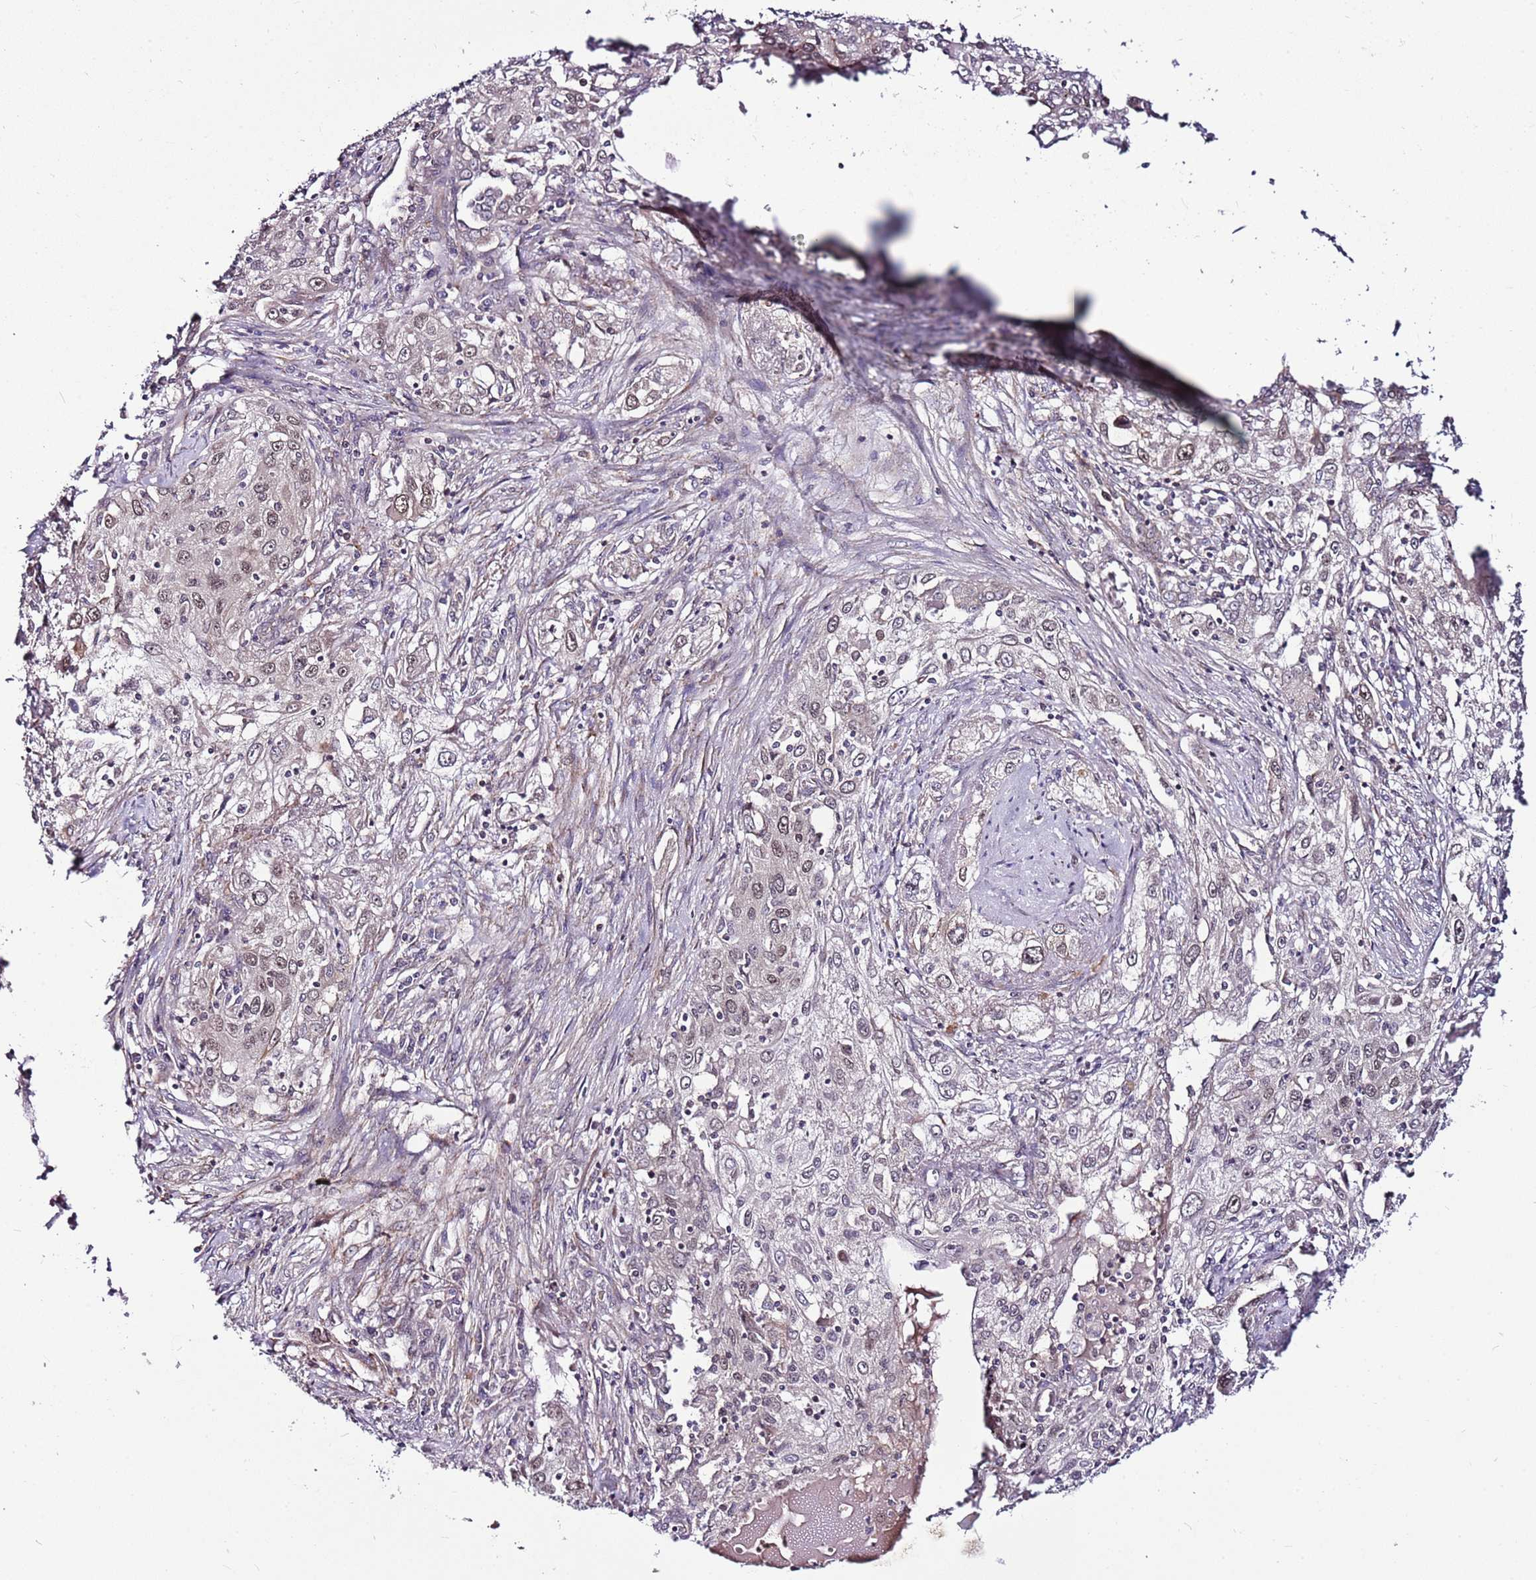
{"staining": {"intensity": "weak", "quantity": ">75%", "location": "nuclear"}, "tissue": "lung cancer", "cell_type": "Tumor cells", "image_type": "cancer", "snomed": [{"axis": "morphology", "description": "Squamous cell carcinoma, NOS"}, {"axis": "topography", "description": "Lung"}], "caption": "A photomicrograph of lung cancer stained for a protein demonstrates weak nuclear brown staining in tumor cells.", "gene": "POLE3", "patient": {"sex": "female", "age": 69}}